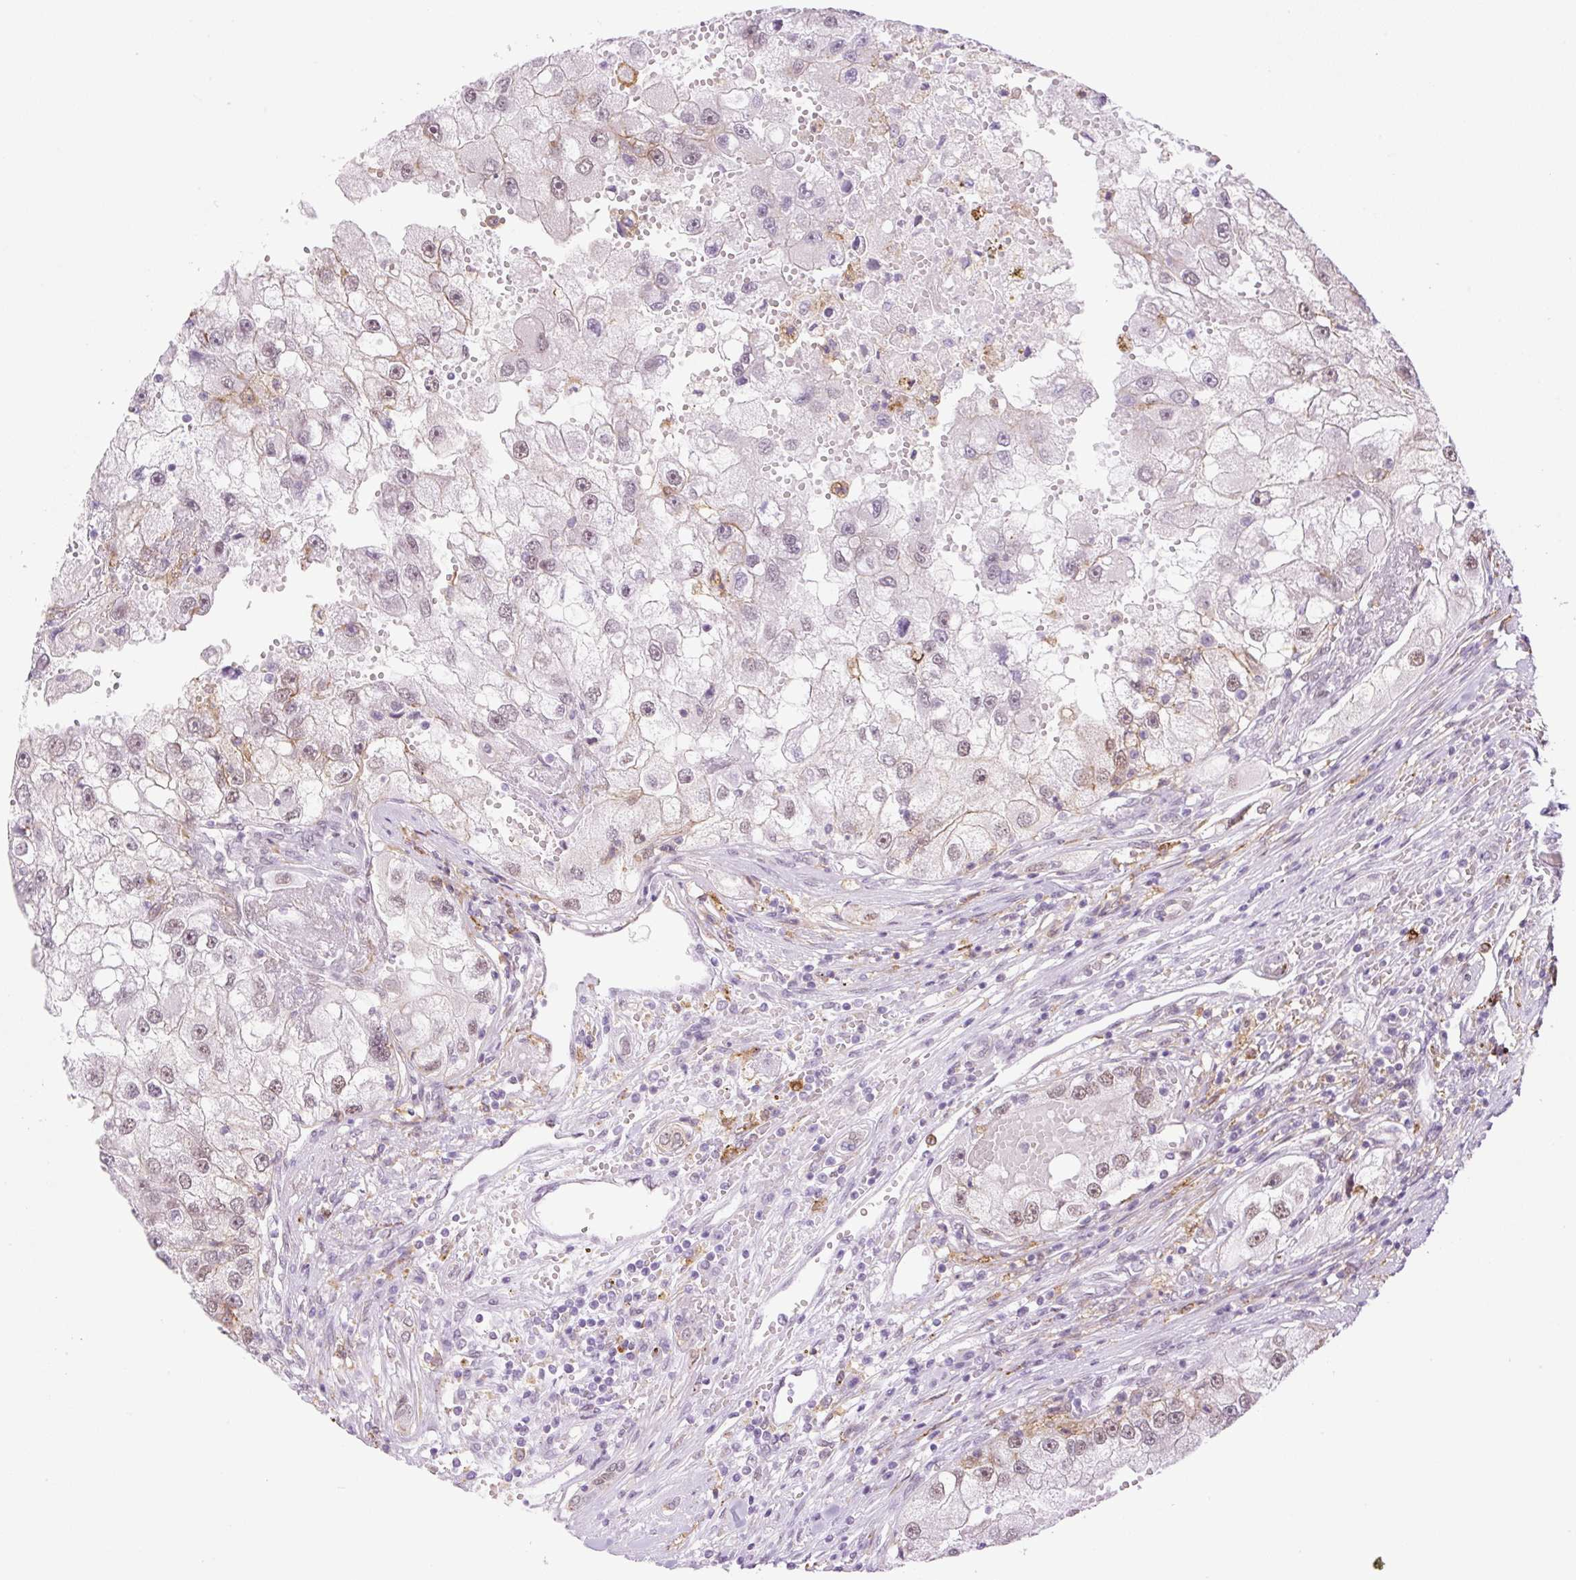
{"staining": {"intensity": "moderate", "quantity": "25%-75%", "location": "cytoplasmic/membranous,nuclear"}, "tissue": "renal cancer", "cell_type": "Tumor cells", "image_type": "cancer", "snomed": [{"axis": "morphology", "description": "Adenocarcinoma, NOS"}, {"axis": "topography", "description": "Kidney"}], "caption": "A brown stain shows moderate cytoplasmic/membranous and nuclear positivity of a protein in renal cancer tumor cells.", "gene": "PALM3", "patient": {"sex": "male", "age": 63}}